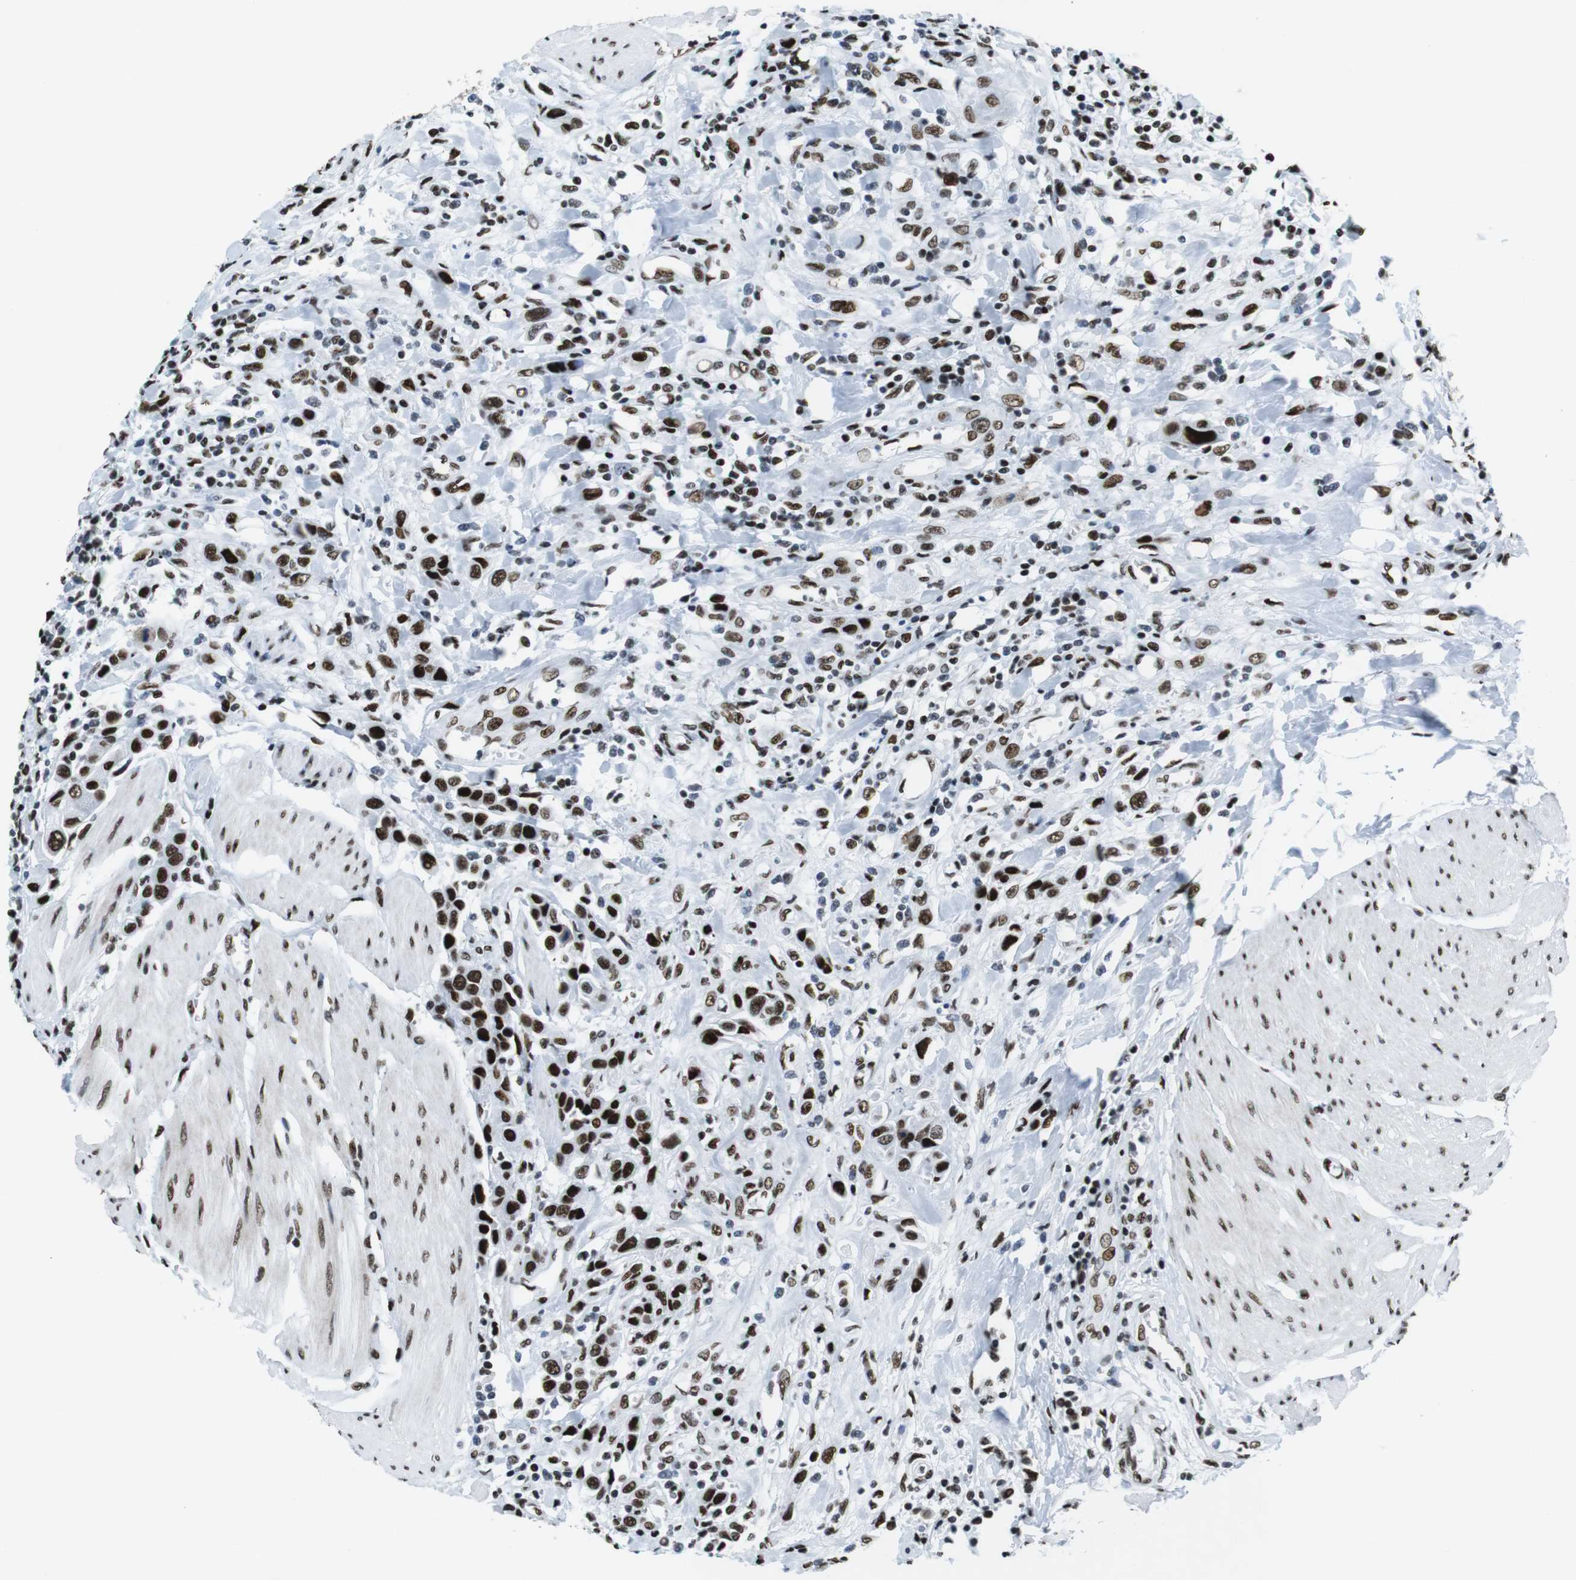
{"staining": {"intensity": "strong", "quantity": ">75%", "location": "nuclear"}, "tissue": "urothelial cancer", "cell_type": "Tumor cells", "image_type": "cancer", "snomed": [{"axis": "morphology", "description": "Urothelial carcinoma, High grade"}, {"axis": "topography", "description": "Urinary bladder"}], "caption": "Immunohistochemical staining of urothelial cancer displays high levels of strong nuclear expression in approximately >75% of tumor cells.", "gene": "CITED2", "patient": {"sex": "male", "age": 50}}